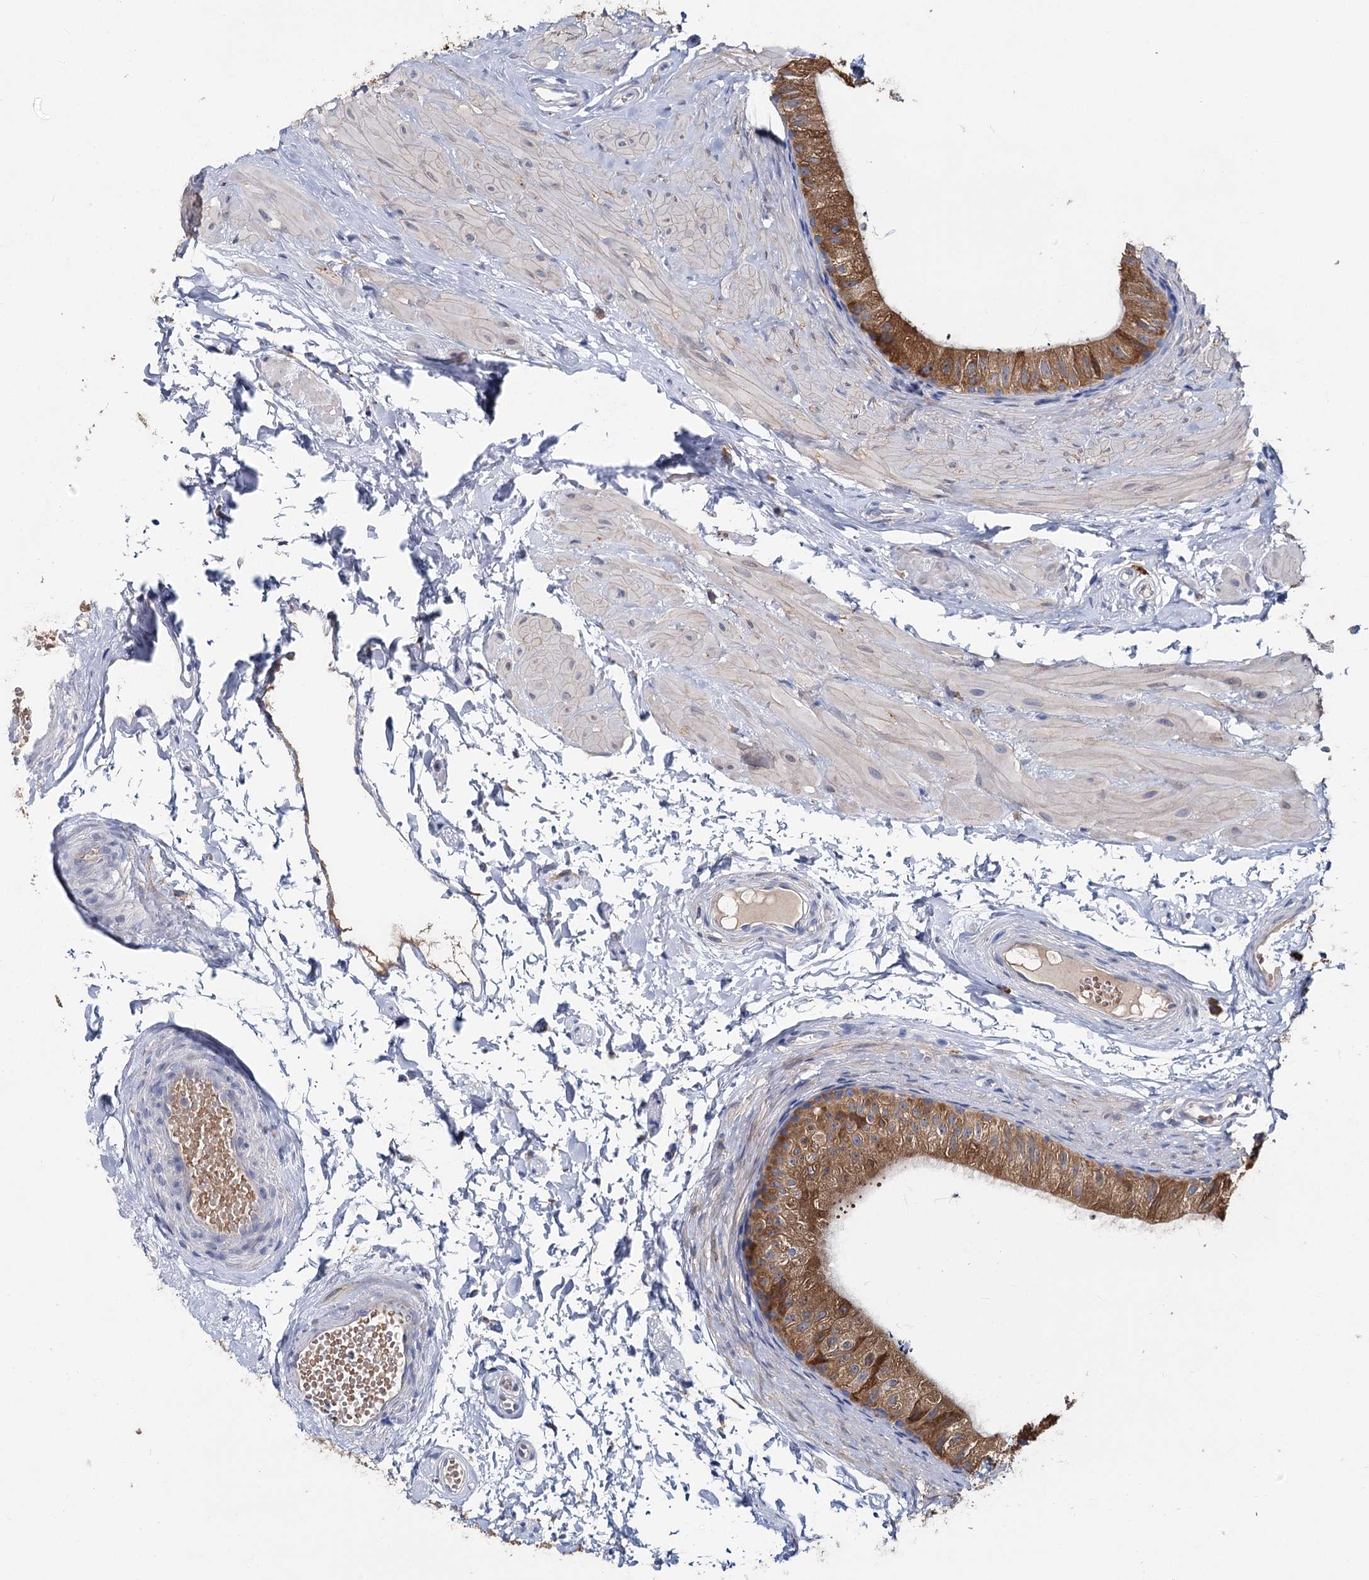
{"staining": {"intensity": "moderate", "quantity": ">75%", "location": "cytoplasmic/membranous"}, "tissue": "epididymis", "cell_type": "Glandular cells", "image_type": "normal", "snomed": [{"axis": "morphology", "description": "Normal tissue, NOS"}, {"axis": "topography", "description": "Epididymis"}], "caption": "Protein expression analysis of benign epididymis shows moderate cytoplasmic/membranous expression in approximately >75% of glandular cells.", "gene": "ANKRD16", "patient": {"sex": "male", "age": 50}}